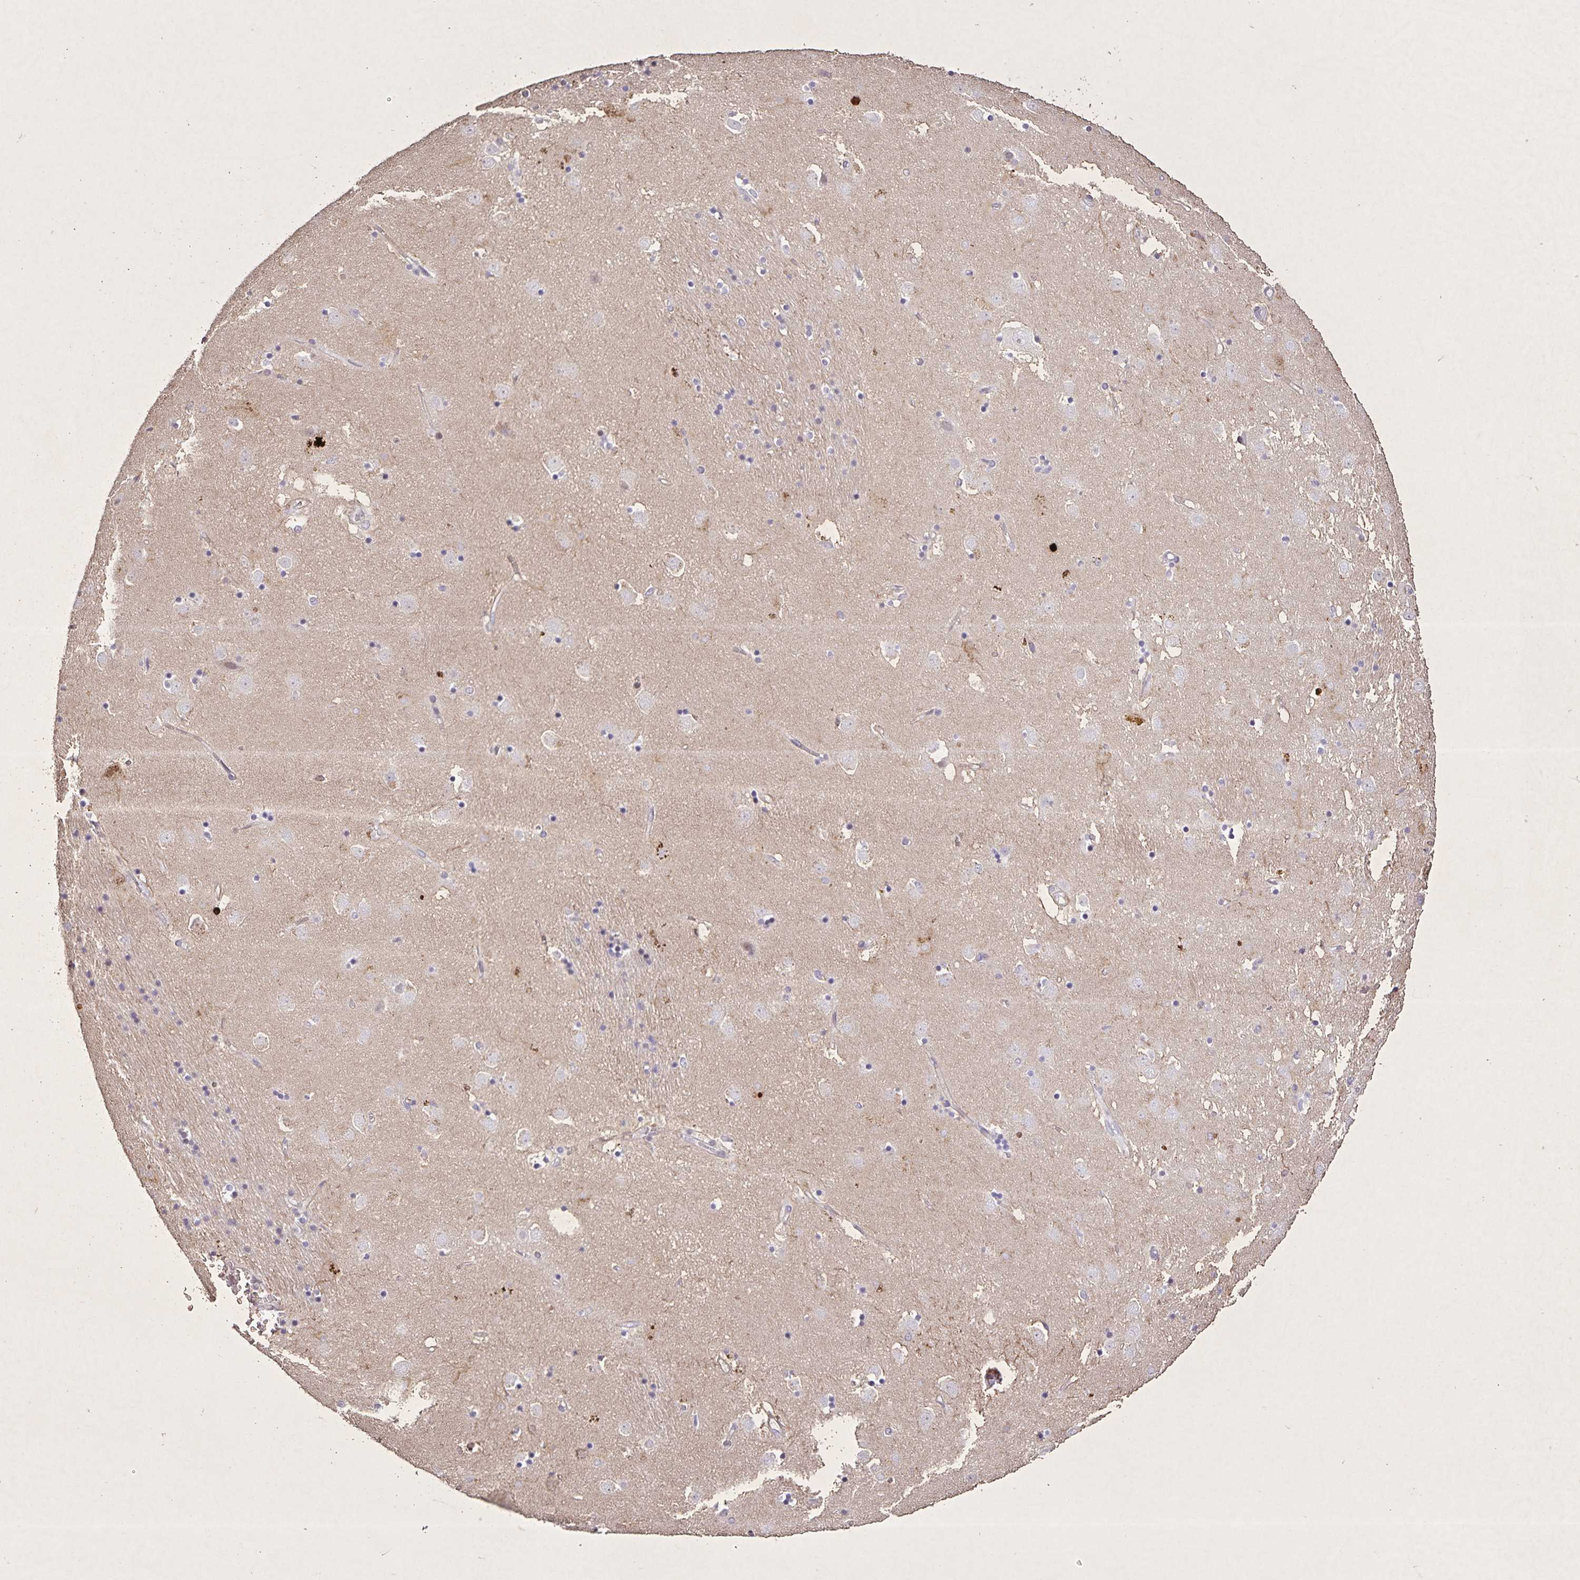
{"staining": {"intensity": "negative", "quantity": "none", "location": "none"}, "tissue": "caudate", "cell_type": "Glial cells", "image_type": "normal", "snomed": [{"axis": "morphology", "description": "Normal tissue, NOS"}, {"axis": "topography", "description": "Lateral ventricle wall"}], "caption": "Immunohistochemistry of unremarkable human caudate exhibits no positivity in glial cells. Brightfield microscopy of immunohistochemistry stained with DAB (3,3'-diaminobenzidine) (brown) and hematoxylin (blue), captured at high magnification.", "gene": "GDF2", "patient": {"sex": "male", "age": 58}}